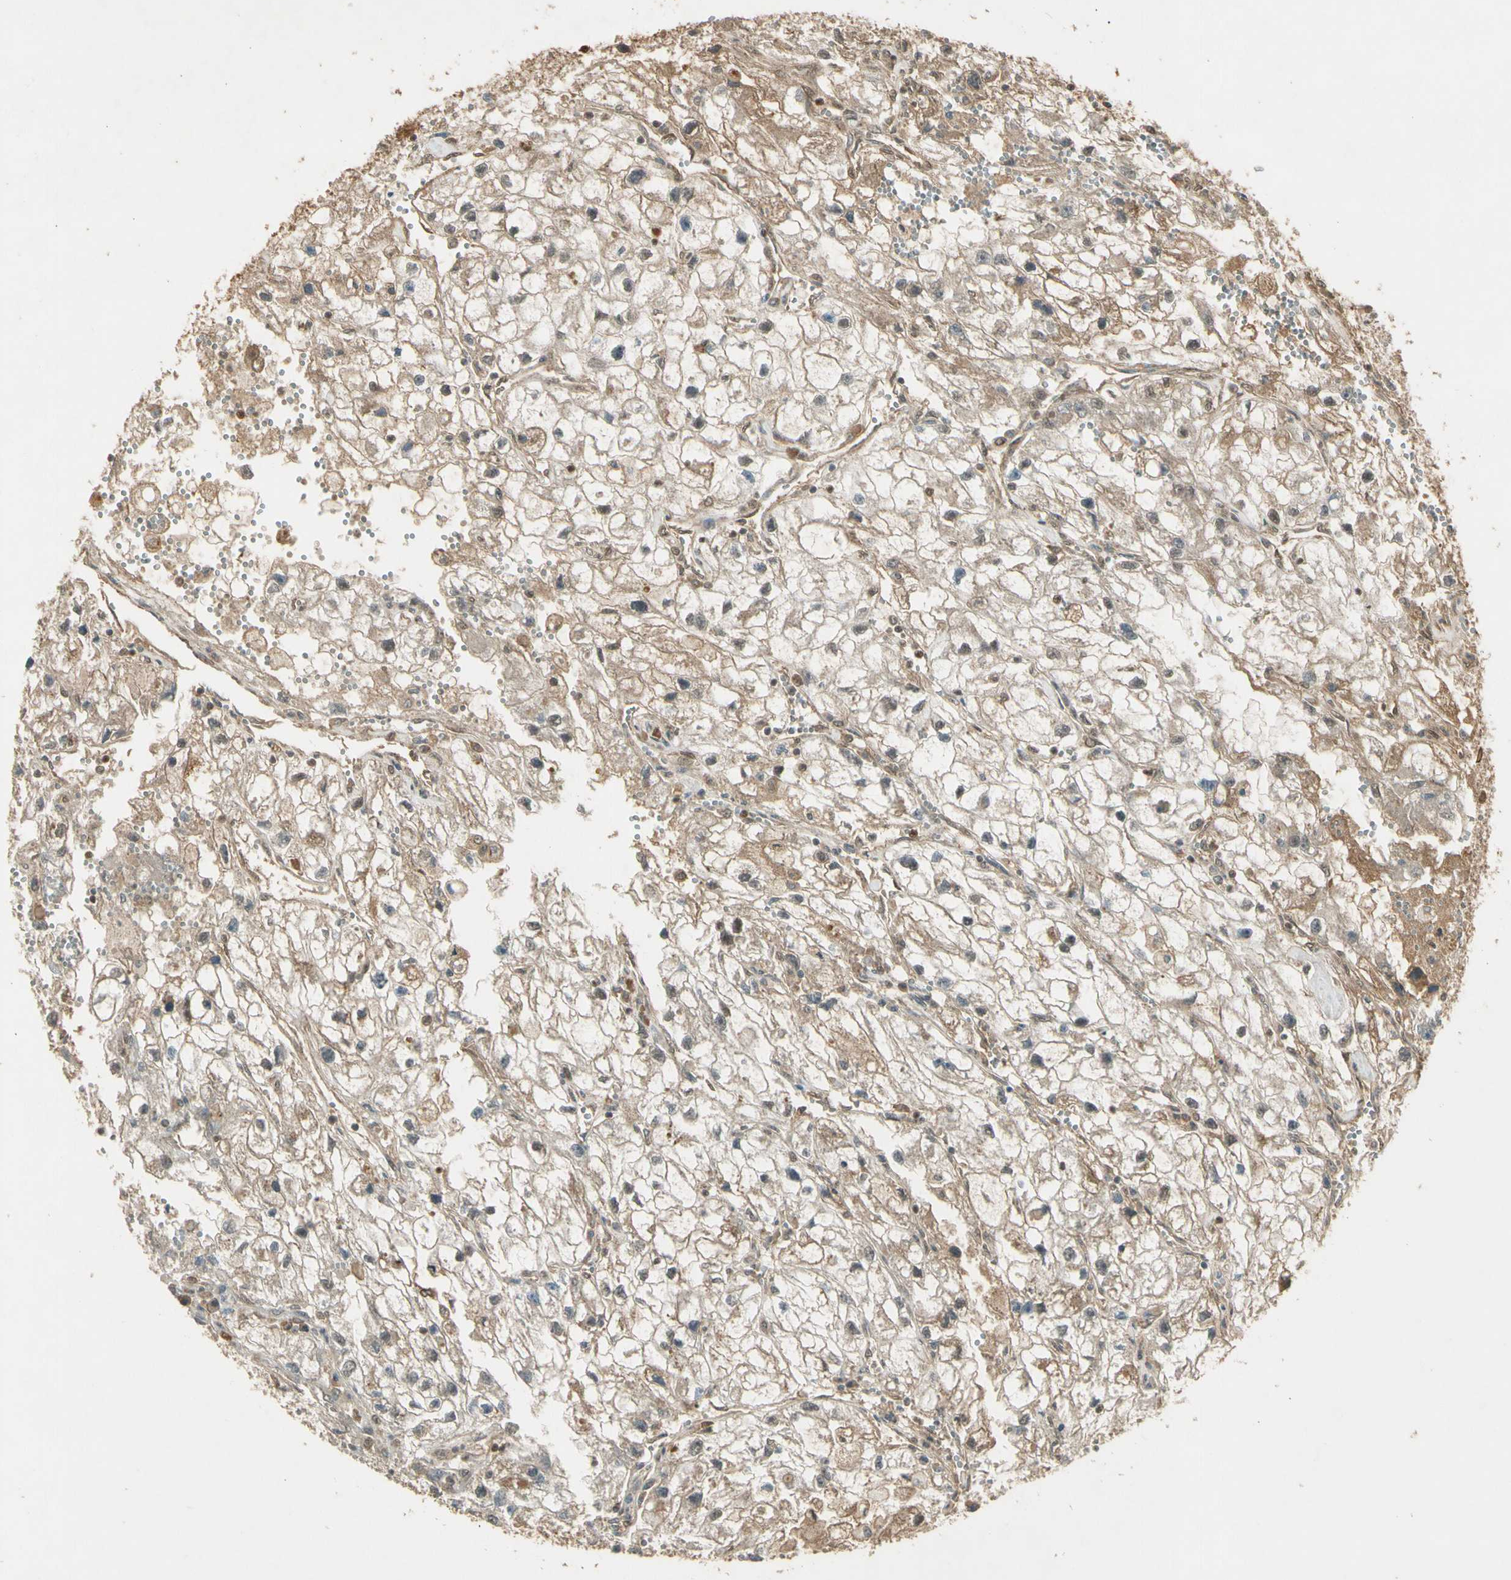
{"staining": {"intensity": "moderate", "quantity": "<25%", "location": "cytoplasmic/membranous"}, "tissue": "renal cancer", "cell_type": "Tumor cells", "image_type": "cancer", "snomed": [{"axis": "morphology", "description": "Adenocarcinoma, NOS"}, {"axis": "topography", "description": "Kidney"}], "caption": "This is an image of immunohistochemistry staining of renal cancer (adenocarcinoma), which shows moderate positivity in the cytoplasmic/membranous of tumor cells.", "gene": "GMEB2", "patient": {"sex": "female", "age": 70}}